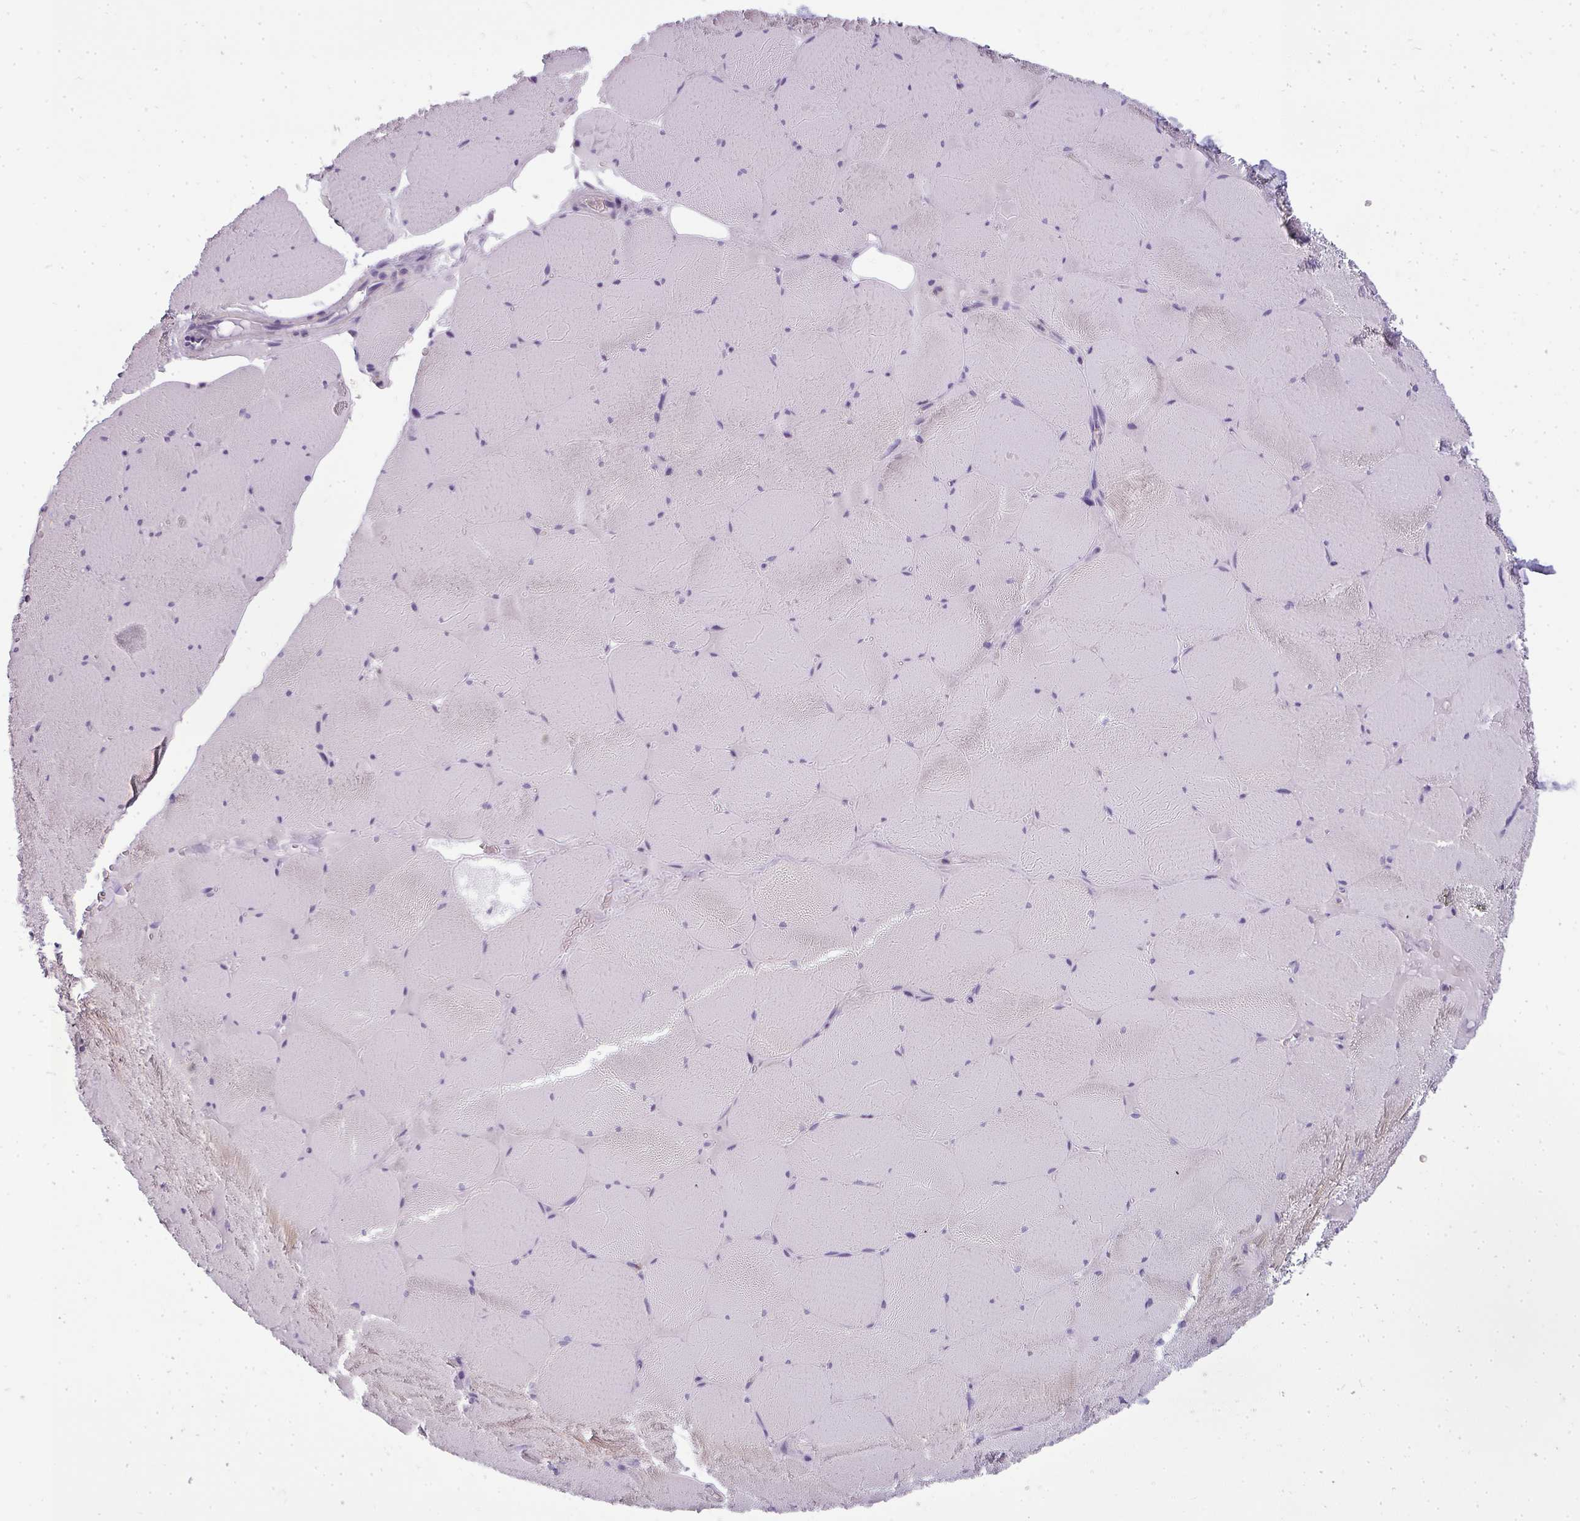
{"staining": {"intensity": "weak", "quantity": "25%-75%", "location": "cytoplasmic/membranous"}, "tissue": "skeletal muscle", "cell_type": "Myocytes", "image_type": "normal", "snomed": [{"axis": "morphology", "description": "Normal tissue, NOS"}, {"axis": "topography", "description": "Skeletal muscle"}, {"axis": "topography", "description": "Head-Neck"}], "caption": "Human skeletal muscle stained with a brown dye shows weak cytoplasmic/membranous positive staining in about 25%-75% of myocytes.", "gene": "ATP6V1D", "patient": {"sex": "male", "age": 66}}